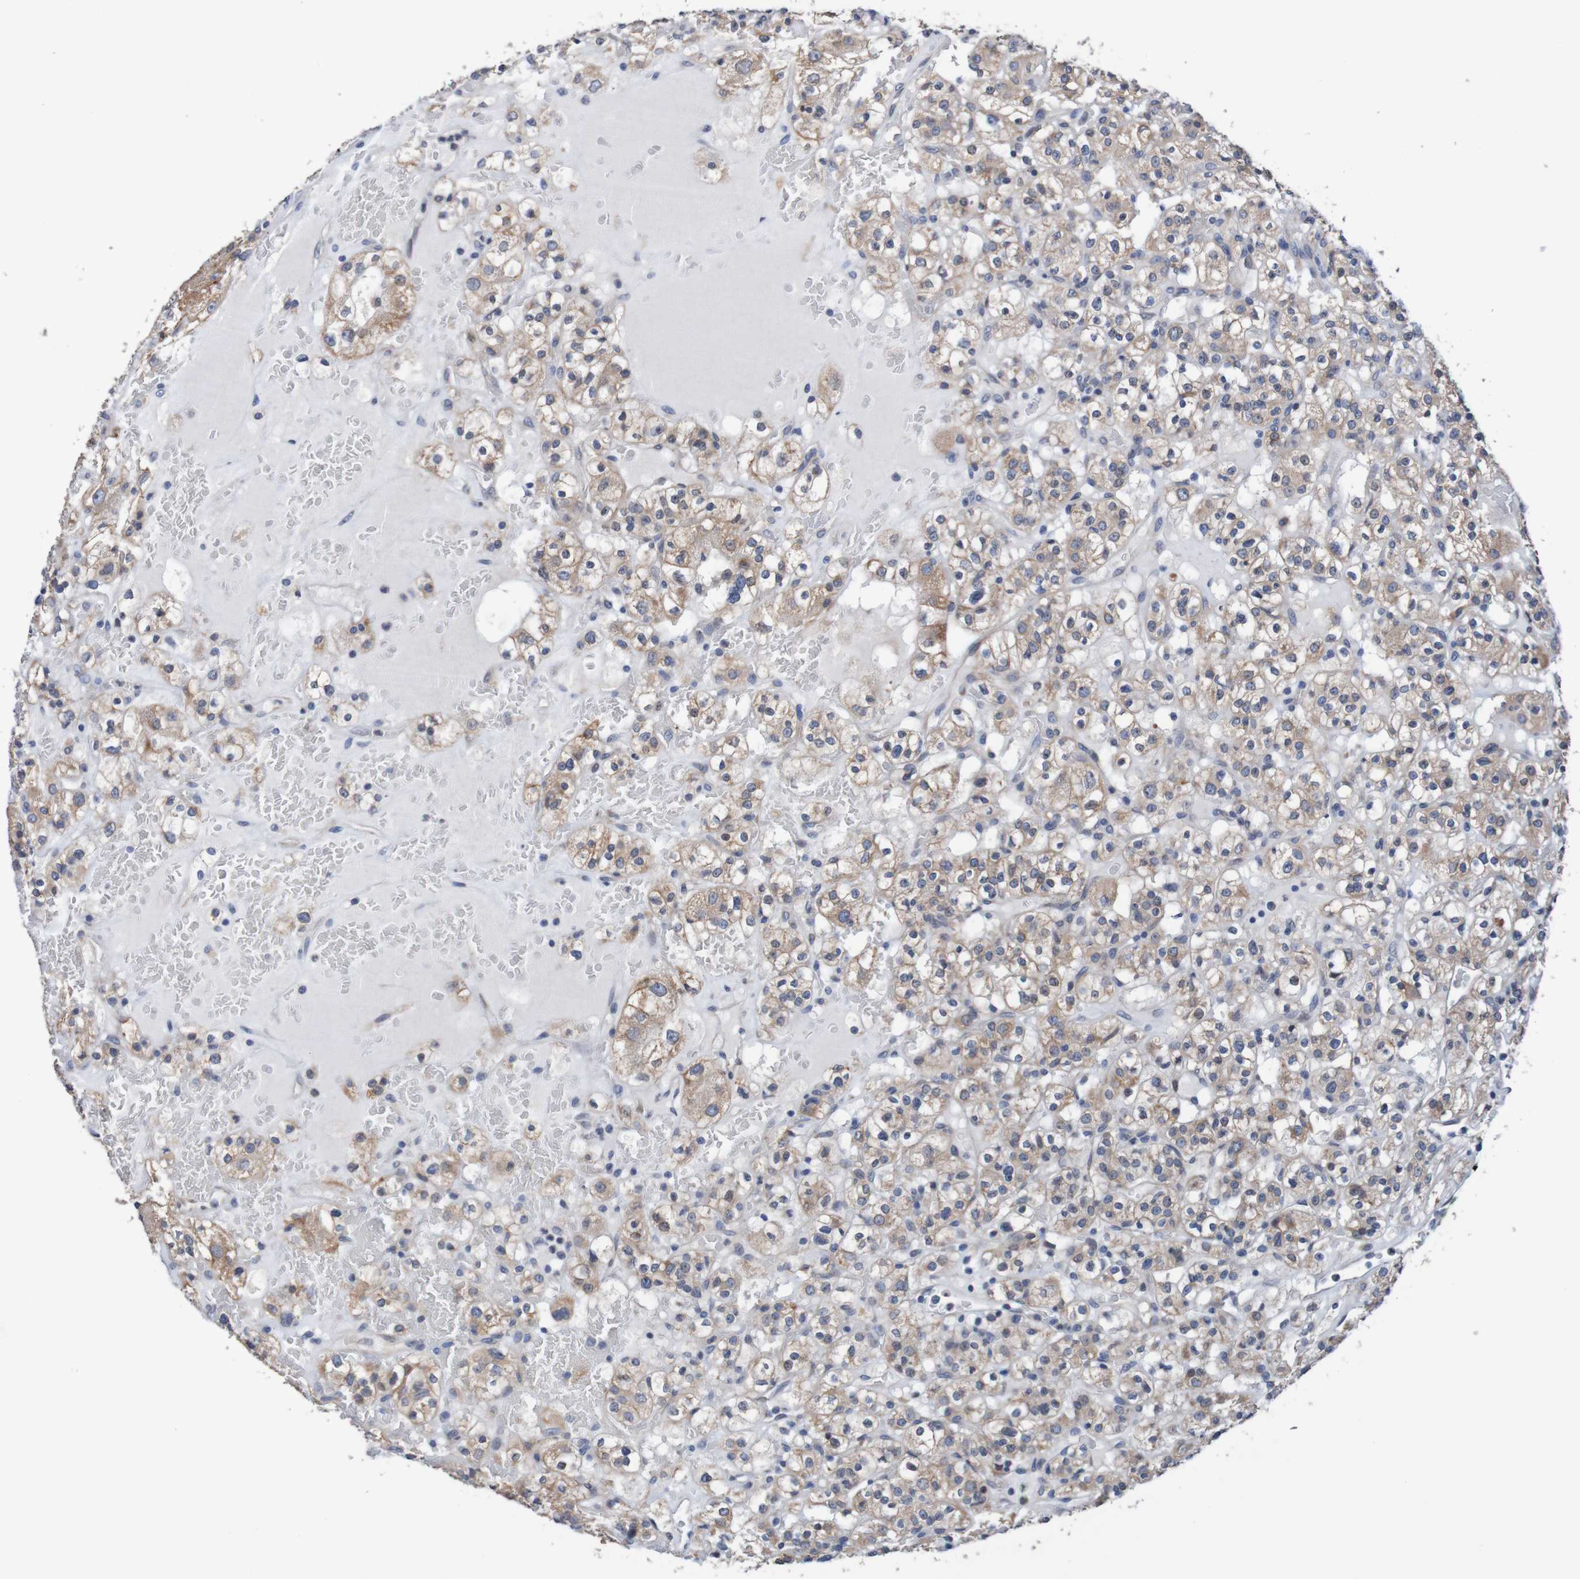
{"staining": {"intensity": "weak", "quantity": ">75%", "location": "cytoplasmic/membranous"}, "tissue": "renal cancer", "cell_type": "Tumor cells", "image_type": "cancer", "snomed": [{"axis": "morphology", "description": "Normal tissue, NOS"}, {"axis": "morphology", "description": "Adenocarcinoma, NOS"}, {"axis": "topography", "description": "Kidney"}], "caption": "Renal cancer stained for a protein (brown) reveals weak cytoplasmic/membranous positive positivity in approximately >75% of tumor cells.", "gene": "FIBP", "patient": {"sex": "female", "age": 72}}